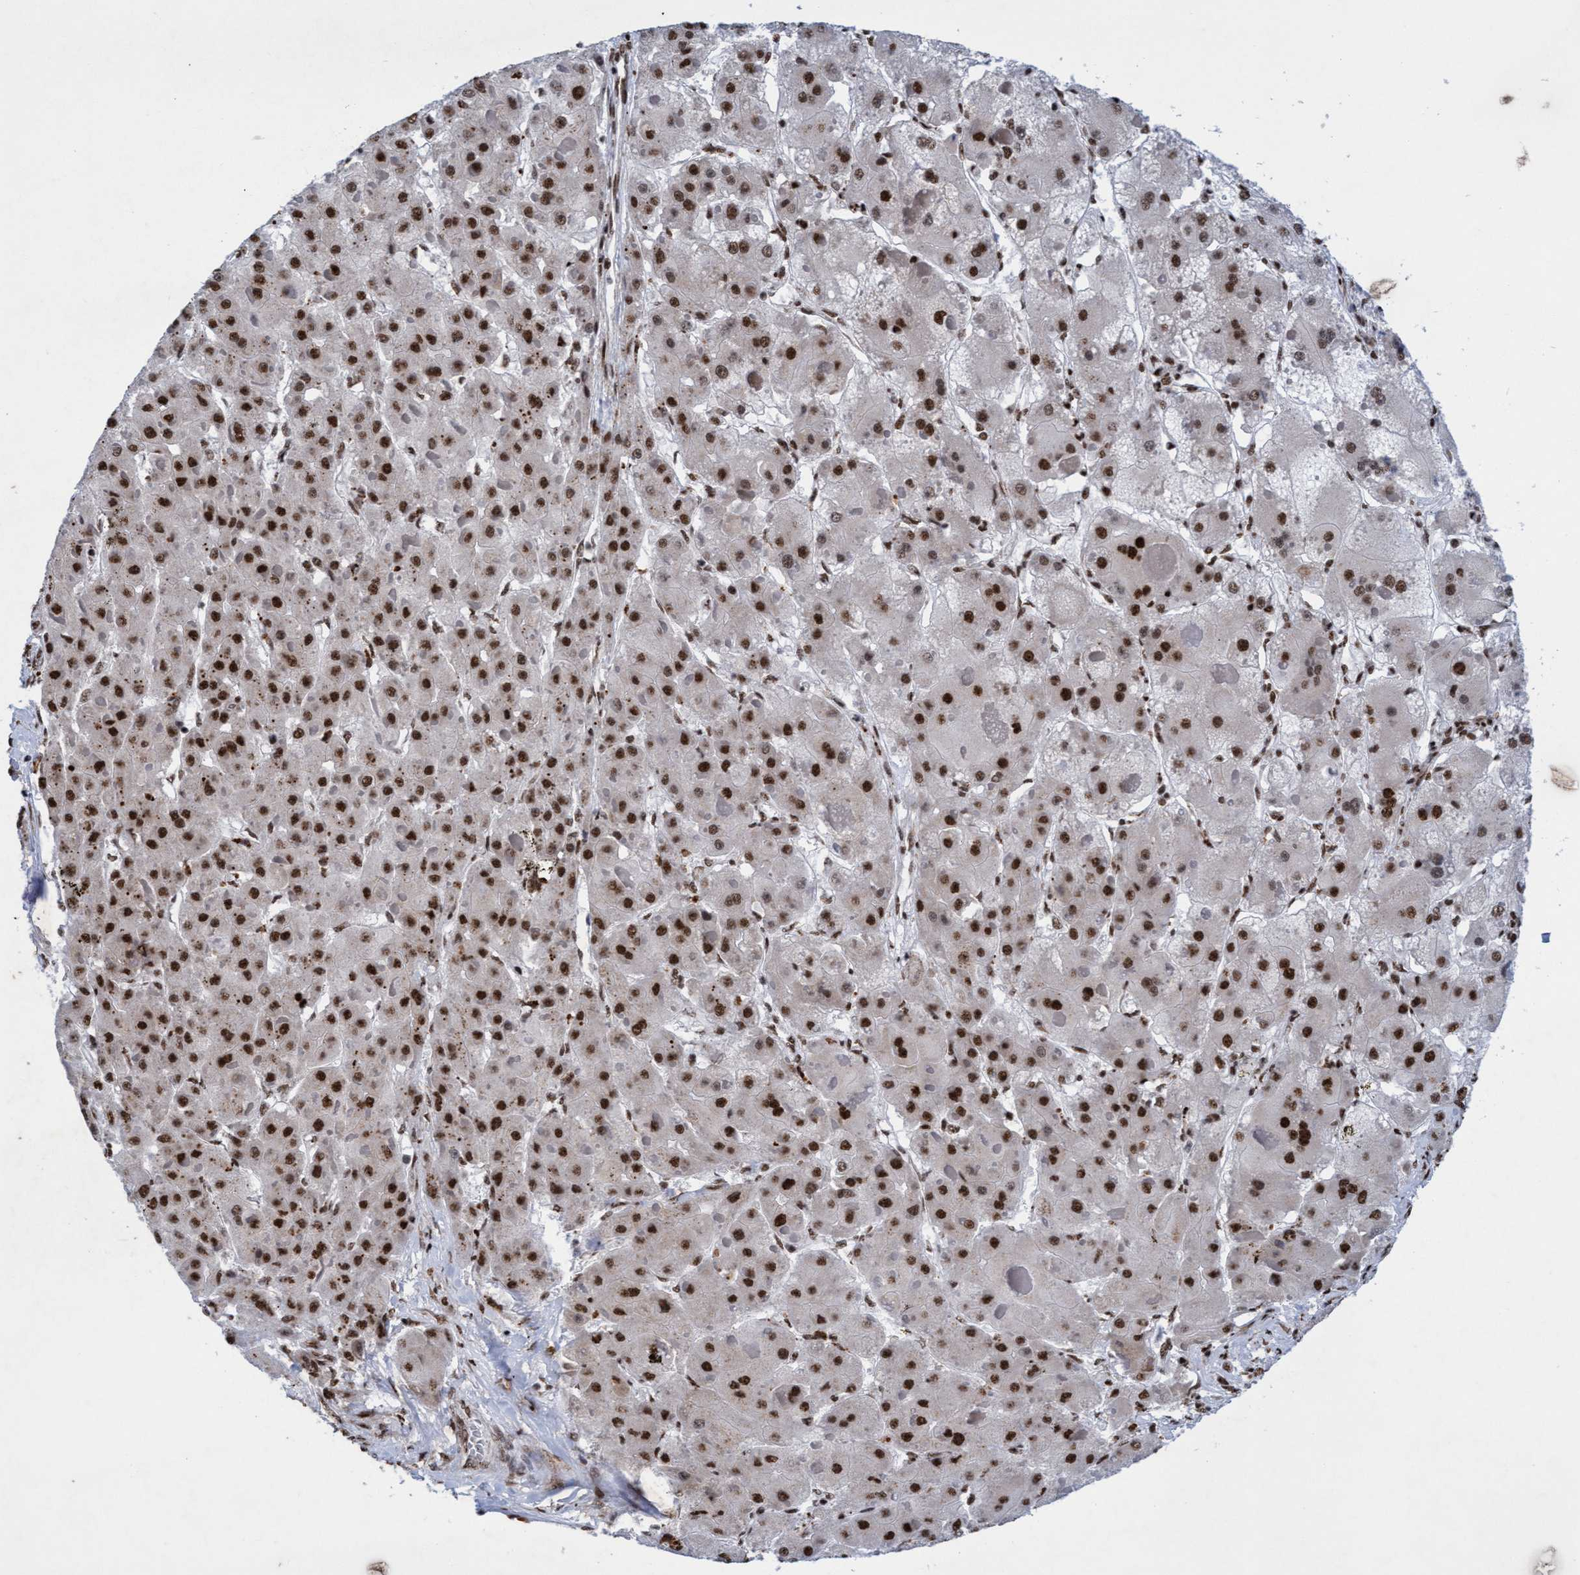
{"staining": {"intensity": "strong", "quantity": ">75%", "location": "nuclear"}, "tissue": "liver cancer", "cell_type": "Tumor cells", "image_type": "cancer", "snomed": [{"axis": "morphology", "description": "Carcinoma, Hepatocellular, NOS"}, {"axis": "topography", "description": "Liver"}], "caption": "Hepatocellular carcinoma (liver) tissue exhibits strong nuclear expression in about >75% of tumor cells", "gene": "GLT6D1", "patient": {"sex": "female", "age": 73}}